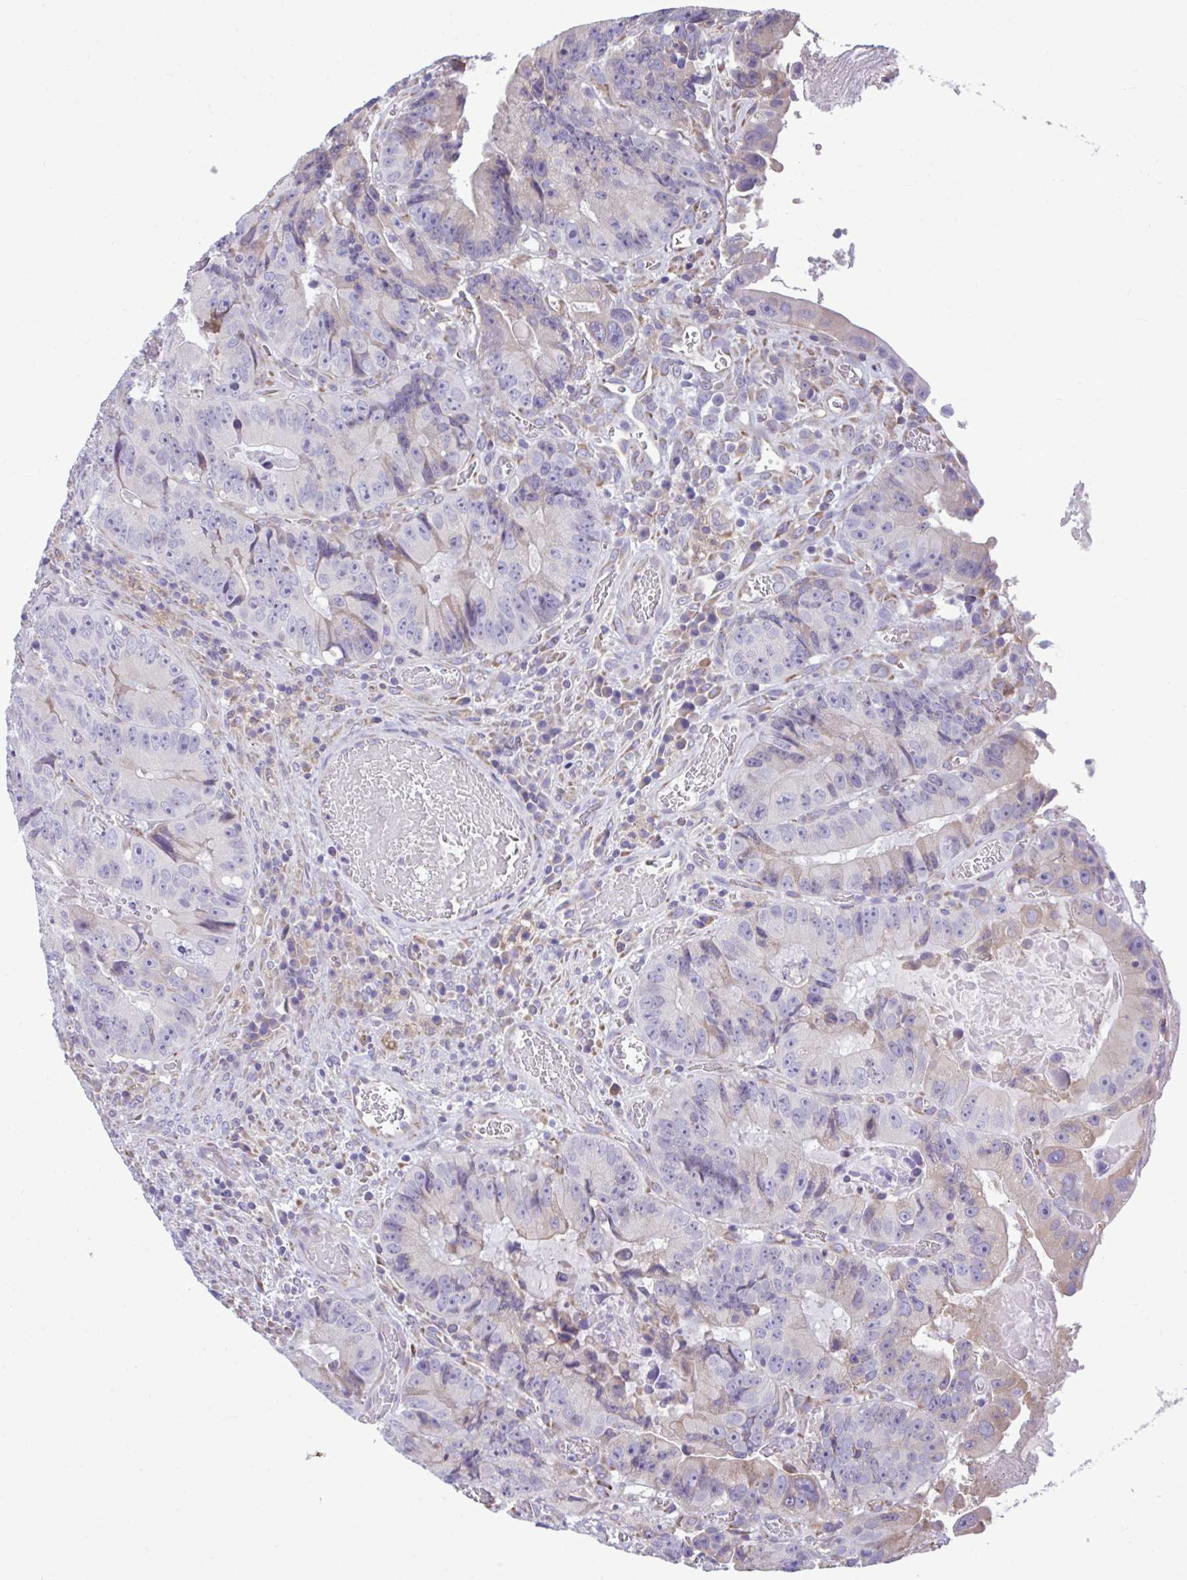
{"staining": {"intensity": "negative", "quantity": "none", "location": "none"}, "tissue": "colorectal cancer", "cell_type": "Tumor cells", "image_type": "cancer", "snomed": [{"axis": "morphology", "description": "Adenocarcinoma, NOS"}, {"axis": "topography", "description": "Colon"}], "caption": "Colorectal cancer was stained to show a protein in brown. There is no significant positivity in tumor cells.", "gene": "PIGK", "patient": {"sex": "female", "age": 86}}